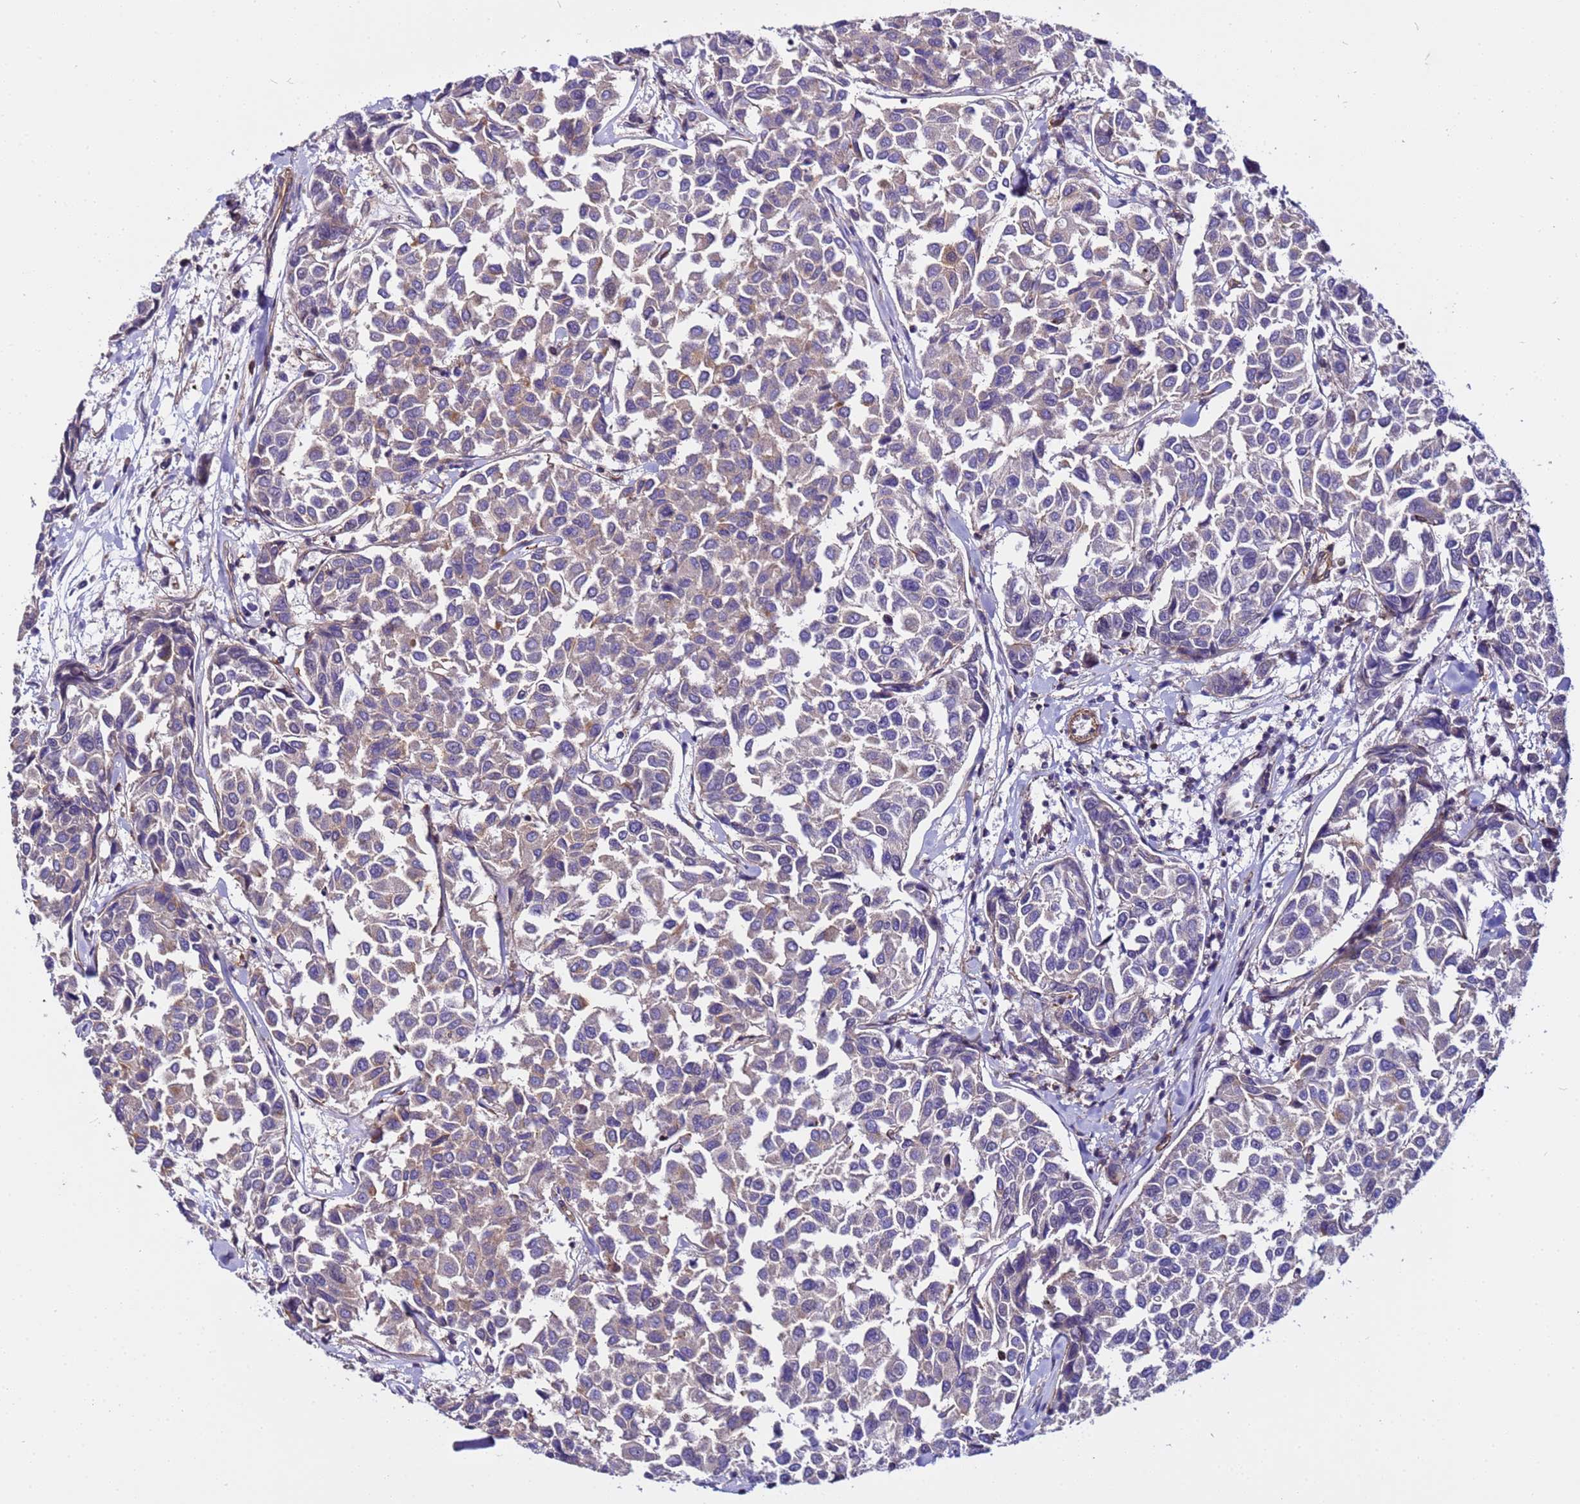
{"staining": {"intensity": "negative", "quantity": "none", "location": "none"}, "tissue": "breast cancer", "cell_type": "Tumor cells", "image_type": "cancer", "snomed": [{"axis": "morphology", "description": "Duct carcinoma"}, {"axis": "topography", "description": "Breast"}], "caption": "Immunohistochemistry (IHC) photomicrograph of breast cancer stained for a protein (brown), which shows no expression in tumor cells. Nuclei are stained in blue.", "gene": "STK38", "patient": {"sex": "female", "age": 55}}